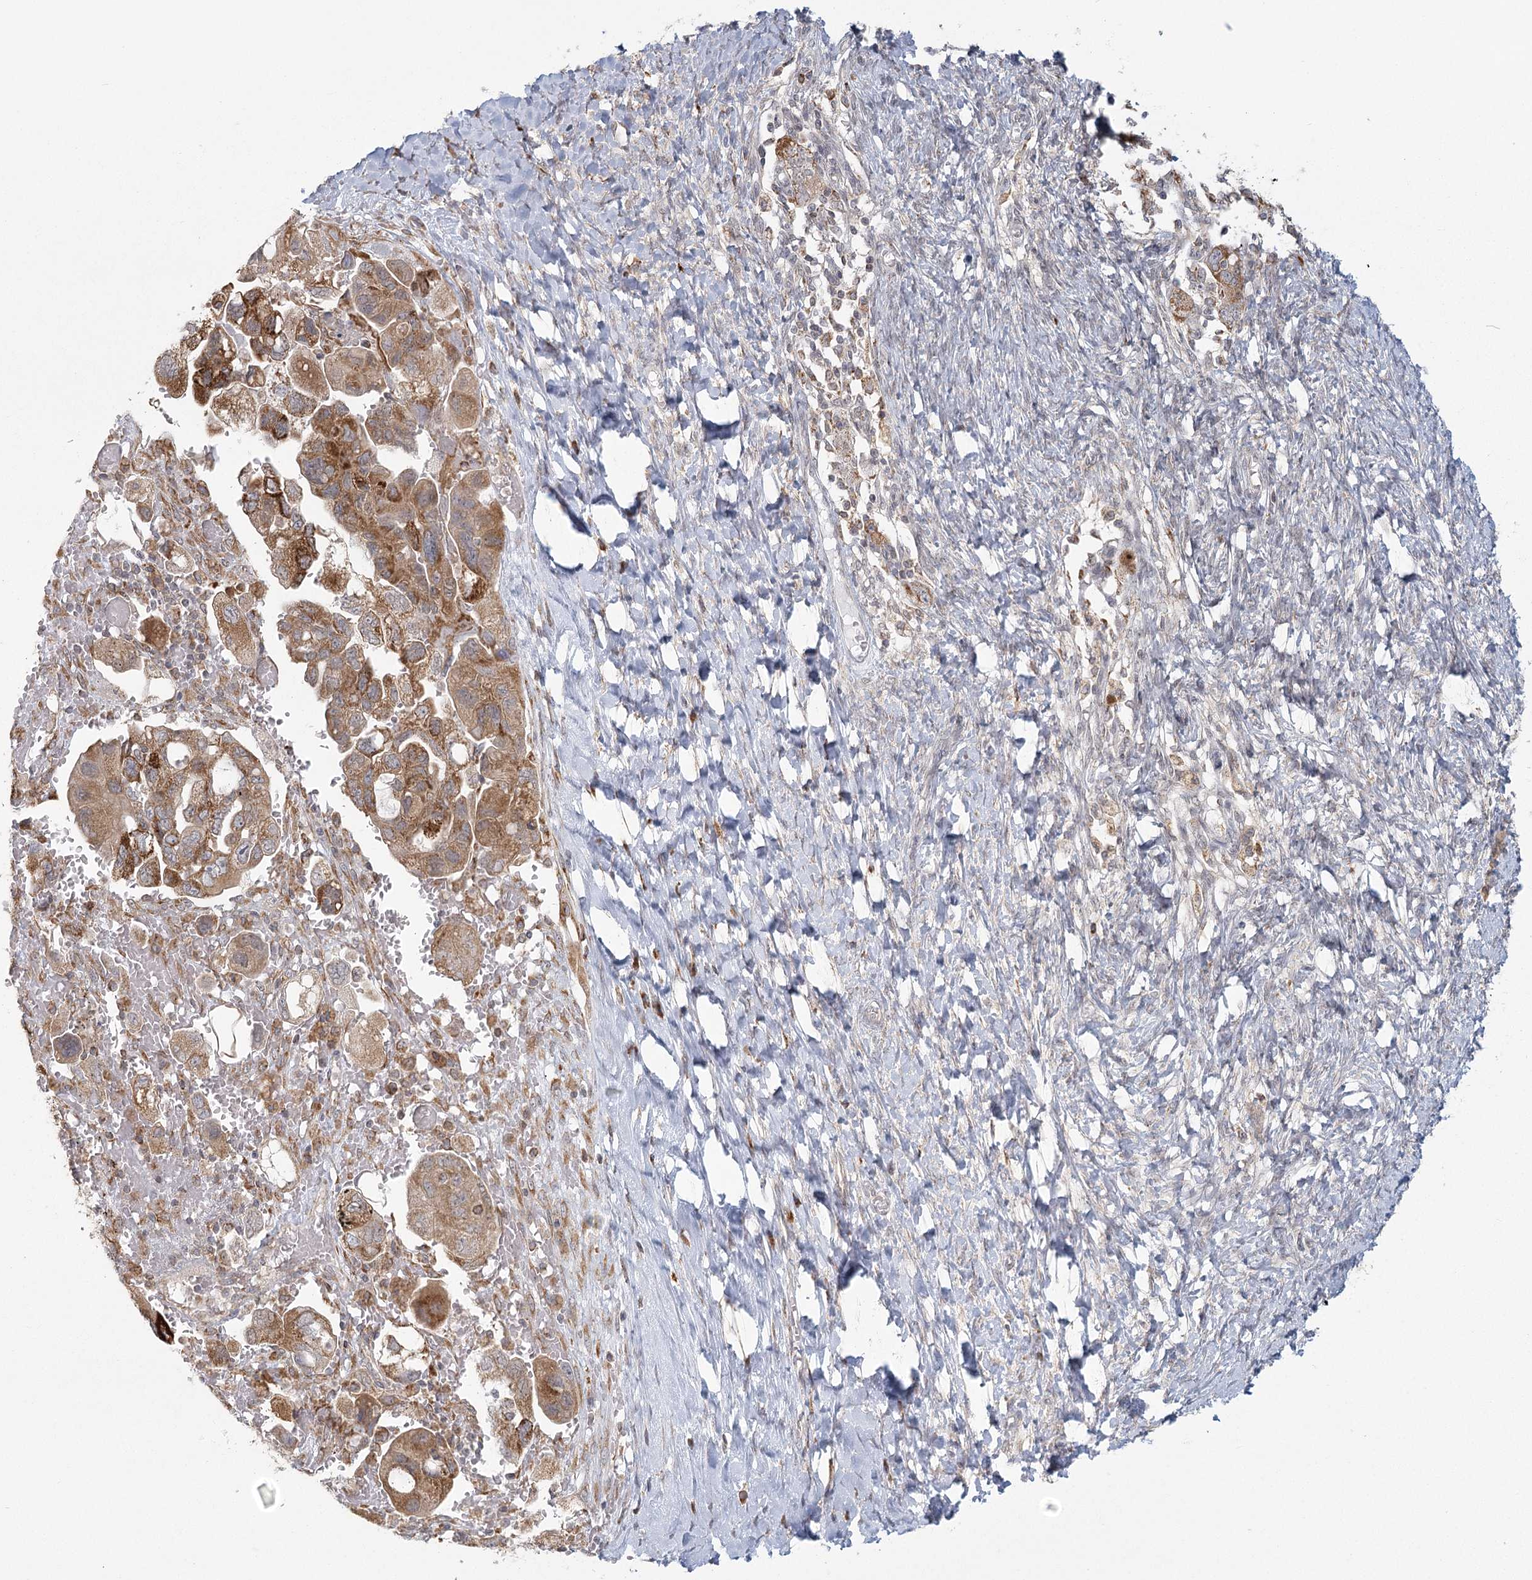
{"staining": {"intensity": "moderate", "quantity": ">75%", "location": "cytoplasmic/membranous"}, "tissue": "ovarian cancer", "cell_type": "Tumor cells", "image_type": "cancer", "snomed": [{"axis": "morphology", "description": "Carcinoma, NOS"}, {"axis": "morphology", "description": "Cystadenocarcinoma, serous, NOS"}, {"axis": "topography", "description": "Ovary"}], "caption": "Serous cystadenocarcinoma (ovarian) stained with a brown dye demonstrates moderate cytoplasmic/membranous positive positivity in about >75% of tumor cells.", "gene": "LACTB", "patient": {"sex": "female", "age": 69}}